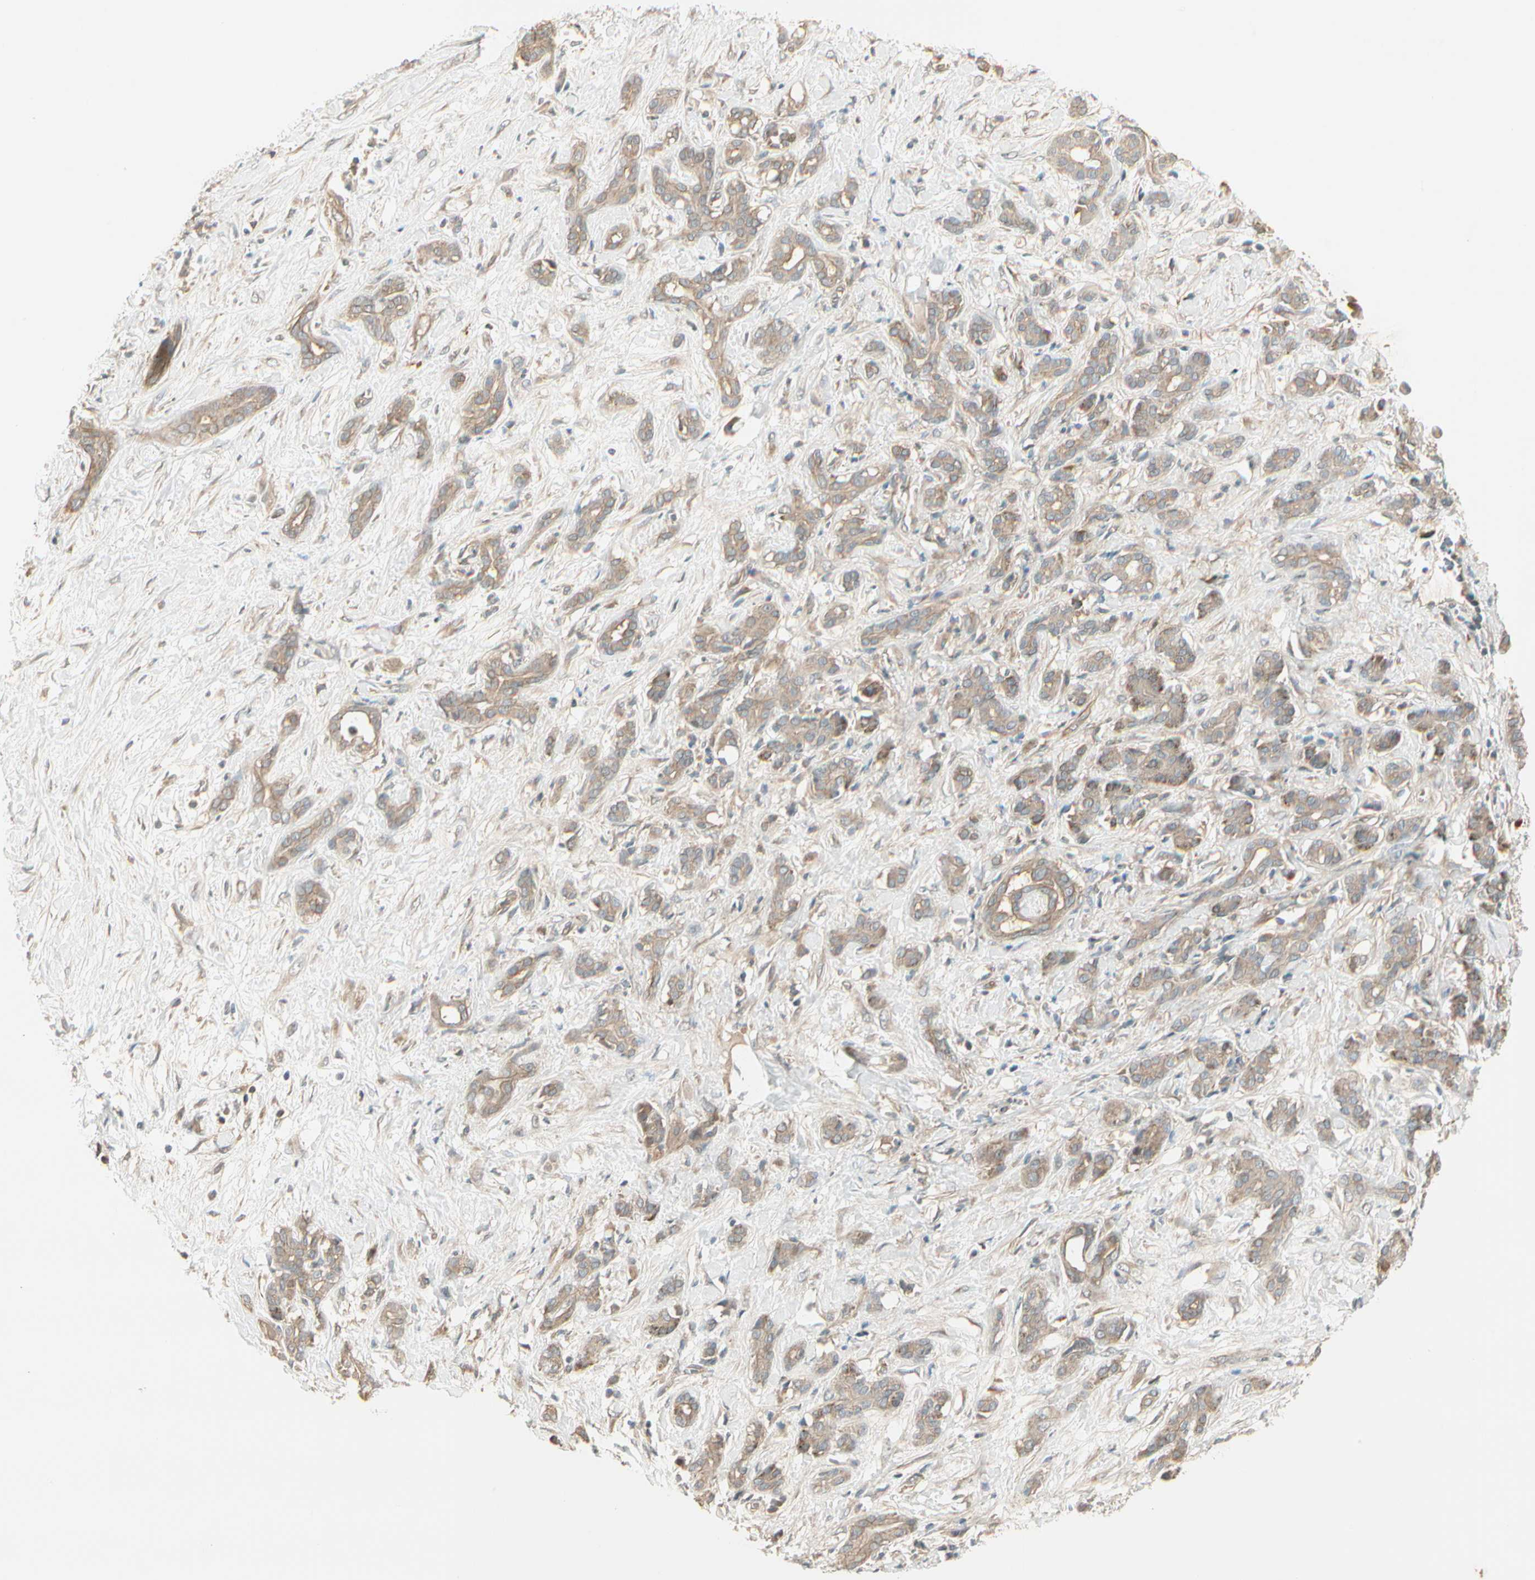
{"staining": {"intensity": "weak", "quantity": ">75%", "location": "cytoplasmic/membranous"}, "tissue": "pancreatic cancer", "cell_type": "Tumor cells", "image_type": "cancer", "snomed": [{"axis": "morphology", "description": "Adenocarcinoma, NOS"}, {"axis": "topography", "description": "Pancreas"}], "caption": "Human pancreatic adenocarcinoma stained with a brown dye displays weak cytoplasmic/membranous positive expression in about >75% of tumor cells.", "gene": "ACVR1", "patient": {"sex": "male", "age": 41}}